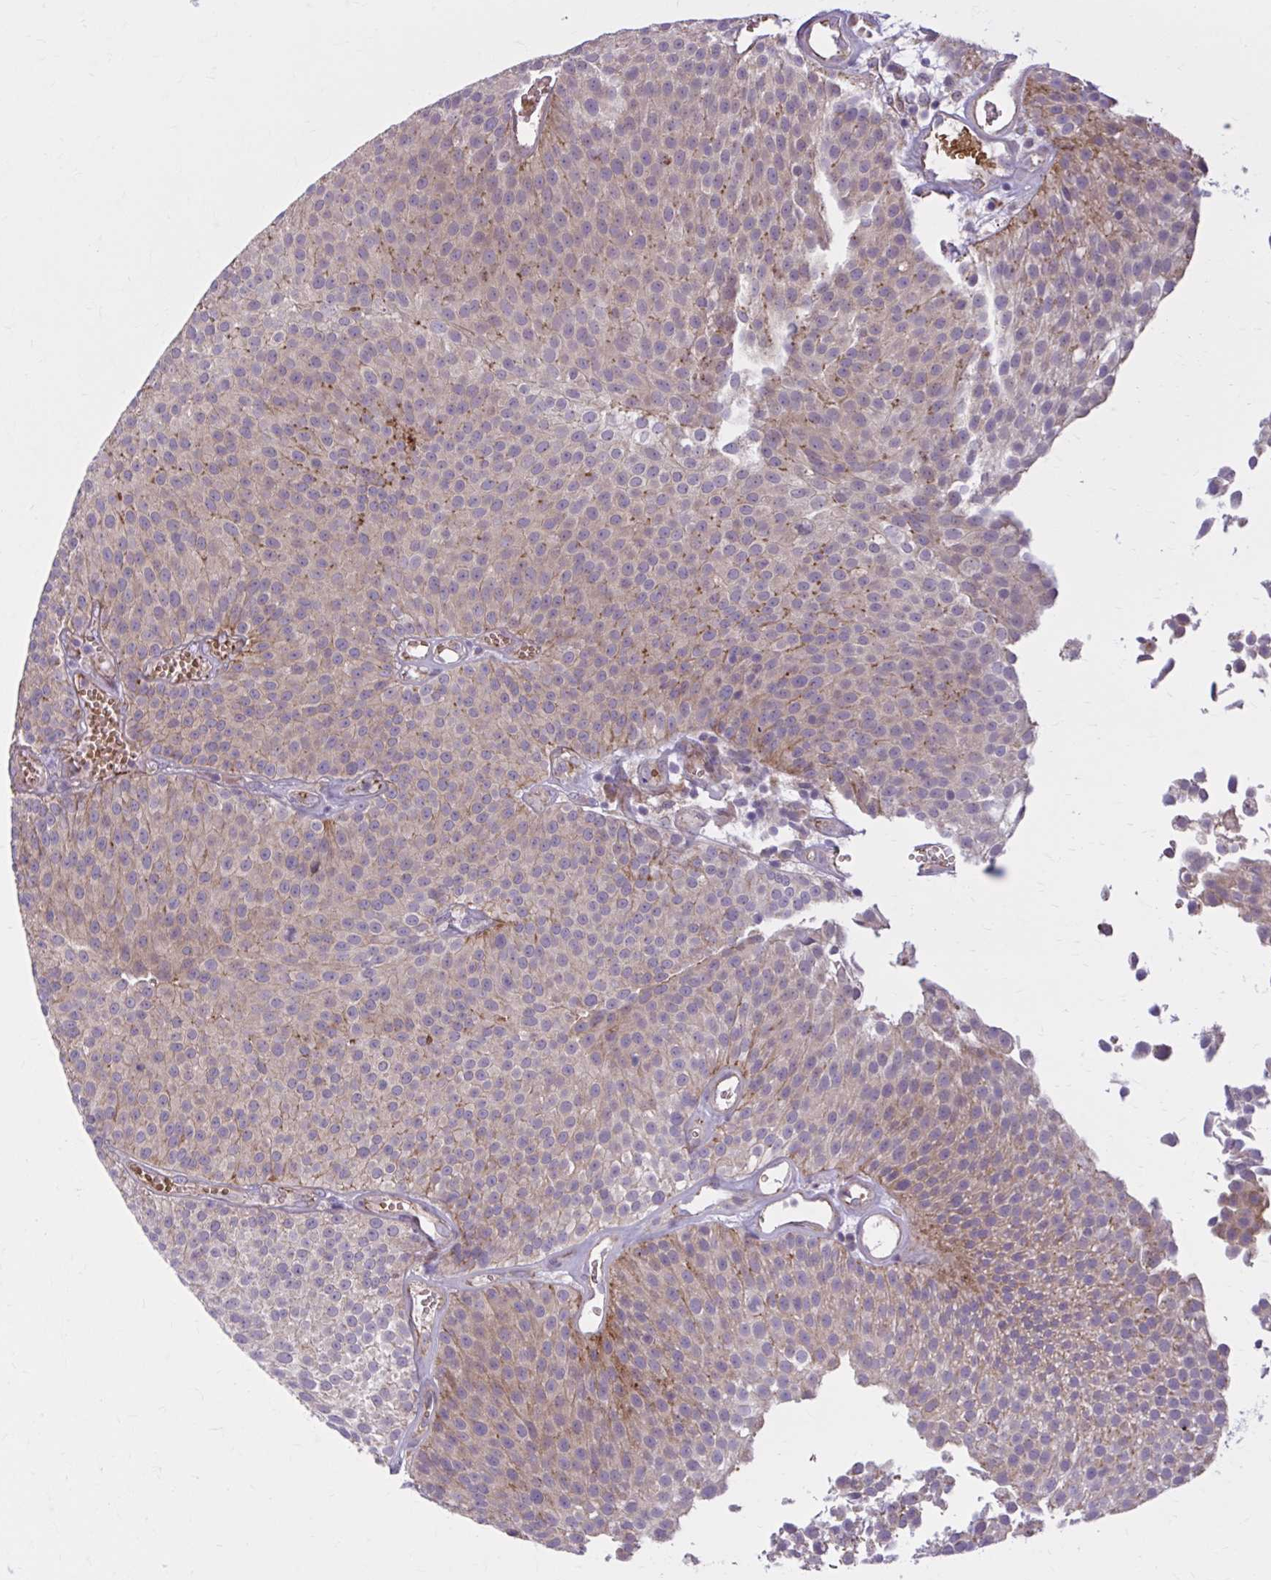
{"staining": {"intensity": "weak", "quantity": ">75%", "location": "cytoplasmic/membranous"}, "tissue": "urothelial cancer", "cell_type": "Tumor cells", "image_type": "cancer", "snomed": [{"axis": "morphology", "description": "Urothelial carcinoma, Low grade"}, {"axis": "topography", "description": "Urinary bladder"}], "caption": "Immunohistochemical staining of urothelial cancer reveals low levels of weak cytoplasmic/membranous expression in about >75% of tumor cells.", "gene": "SNF8", "patient": {"sex": "female", "age": 79}}